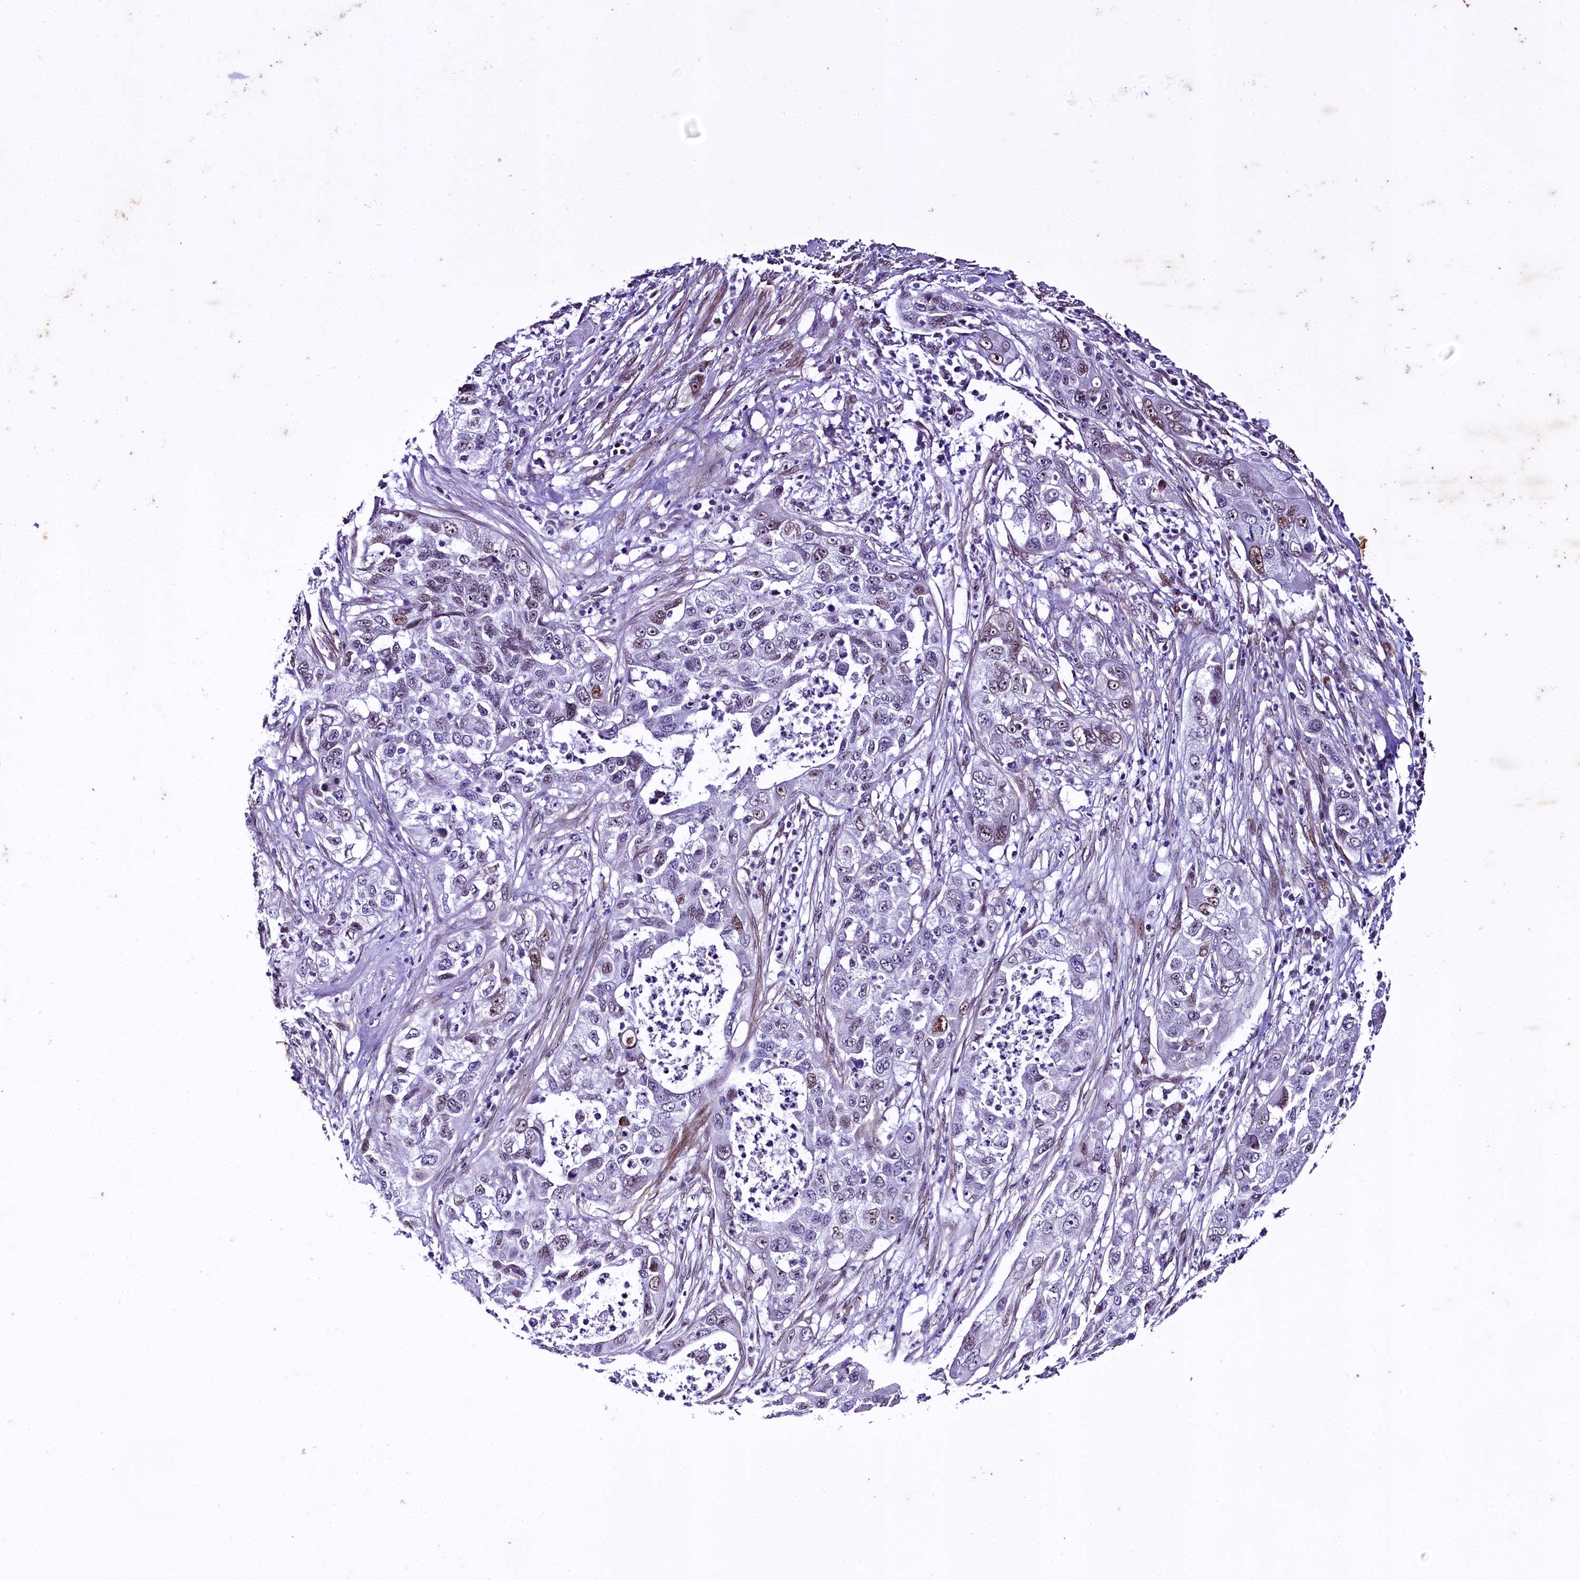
{"staining": {"intensity": "weak", "quantity": "<25%", "location": "nuclear"}, "tissue": "pancreatic cancer", "cell_type": "Tumor cells", "image_type": "cancer", "snomed": [{"axis": "morphology", "description": "Adenocarcinoma, NOS"}, {"axis": "topography", "description": "Pancreas"}], "caption": "Pancreatic cancer (adenocarcinoma) was stained to show a protein in brown. There is no significant expression in tumor cells. (DAB immunohistochemistry with hematoxylin counter stain).", "gene": "SAMD10", "patient": {"sex": "female", "age": 78}}